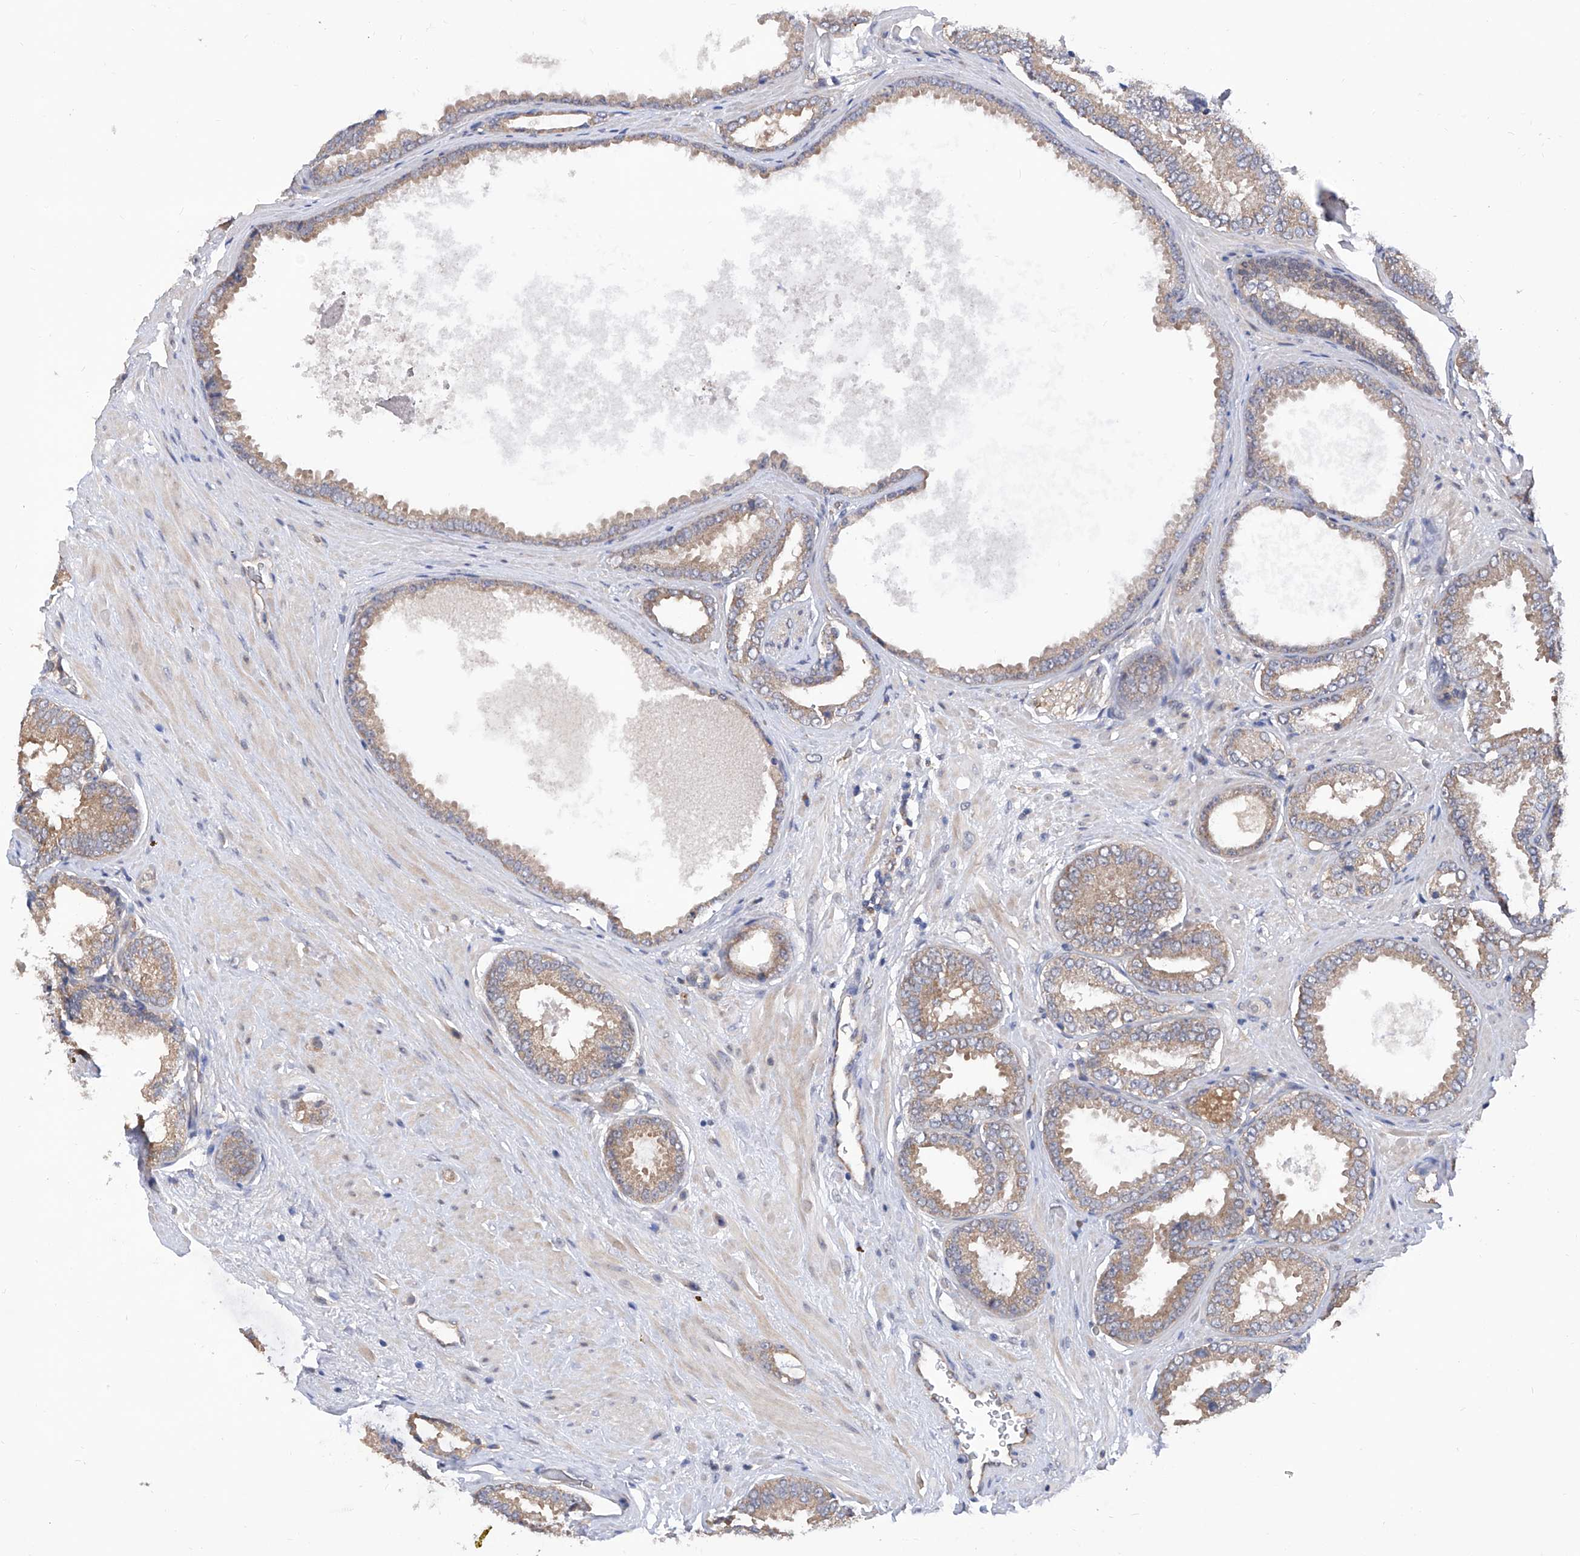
{"staining": {"intensity": "weak", "quantity": ">75%", "location": "cytoplasmic/membranous"}, "tissue": "prostate cancer", "cell_type": "Tumor cells", "image_type": "cancer", "snomed": [{"axis": "morphology", "description": "Adenocarcinoma, Low grade"}, {"axis": "topography", "description": "Prostate"}], "caption": "Immunohistochemical staining of human prostate cancer displays weak cytoplasmic/membranous protein expression in approximately >75% of tumor cells. Immunohistochemistry stains the protein of interest in brown and the nuclei are stained blue.", "gene": "USP45", "patient": {"sex": "male", "age": 71}}